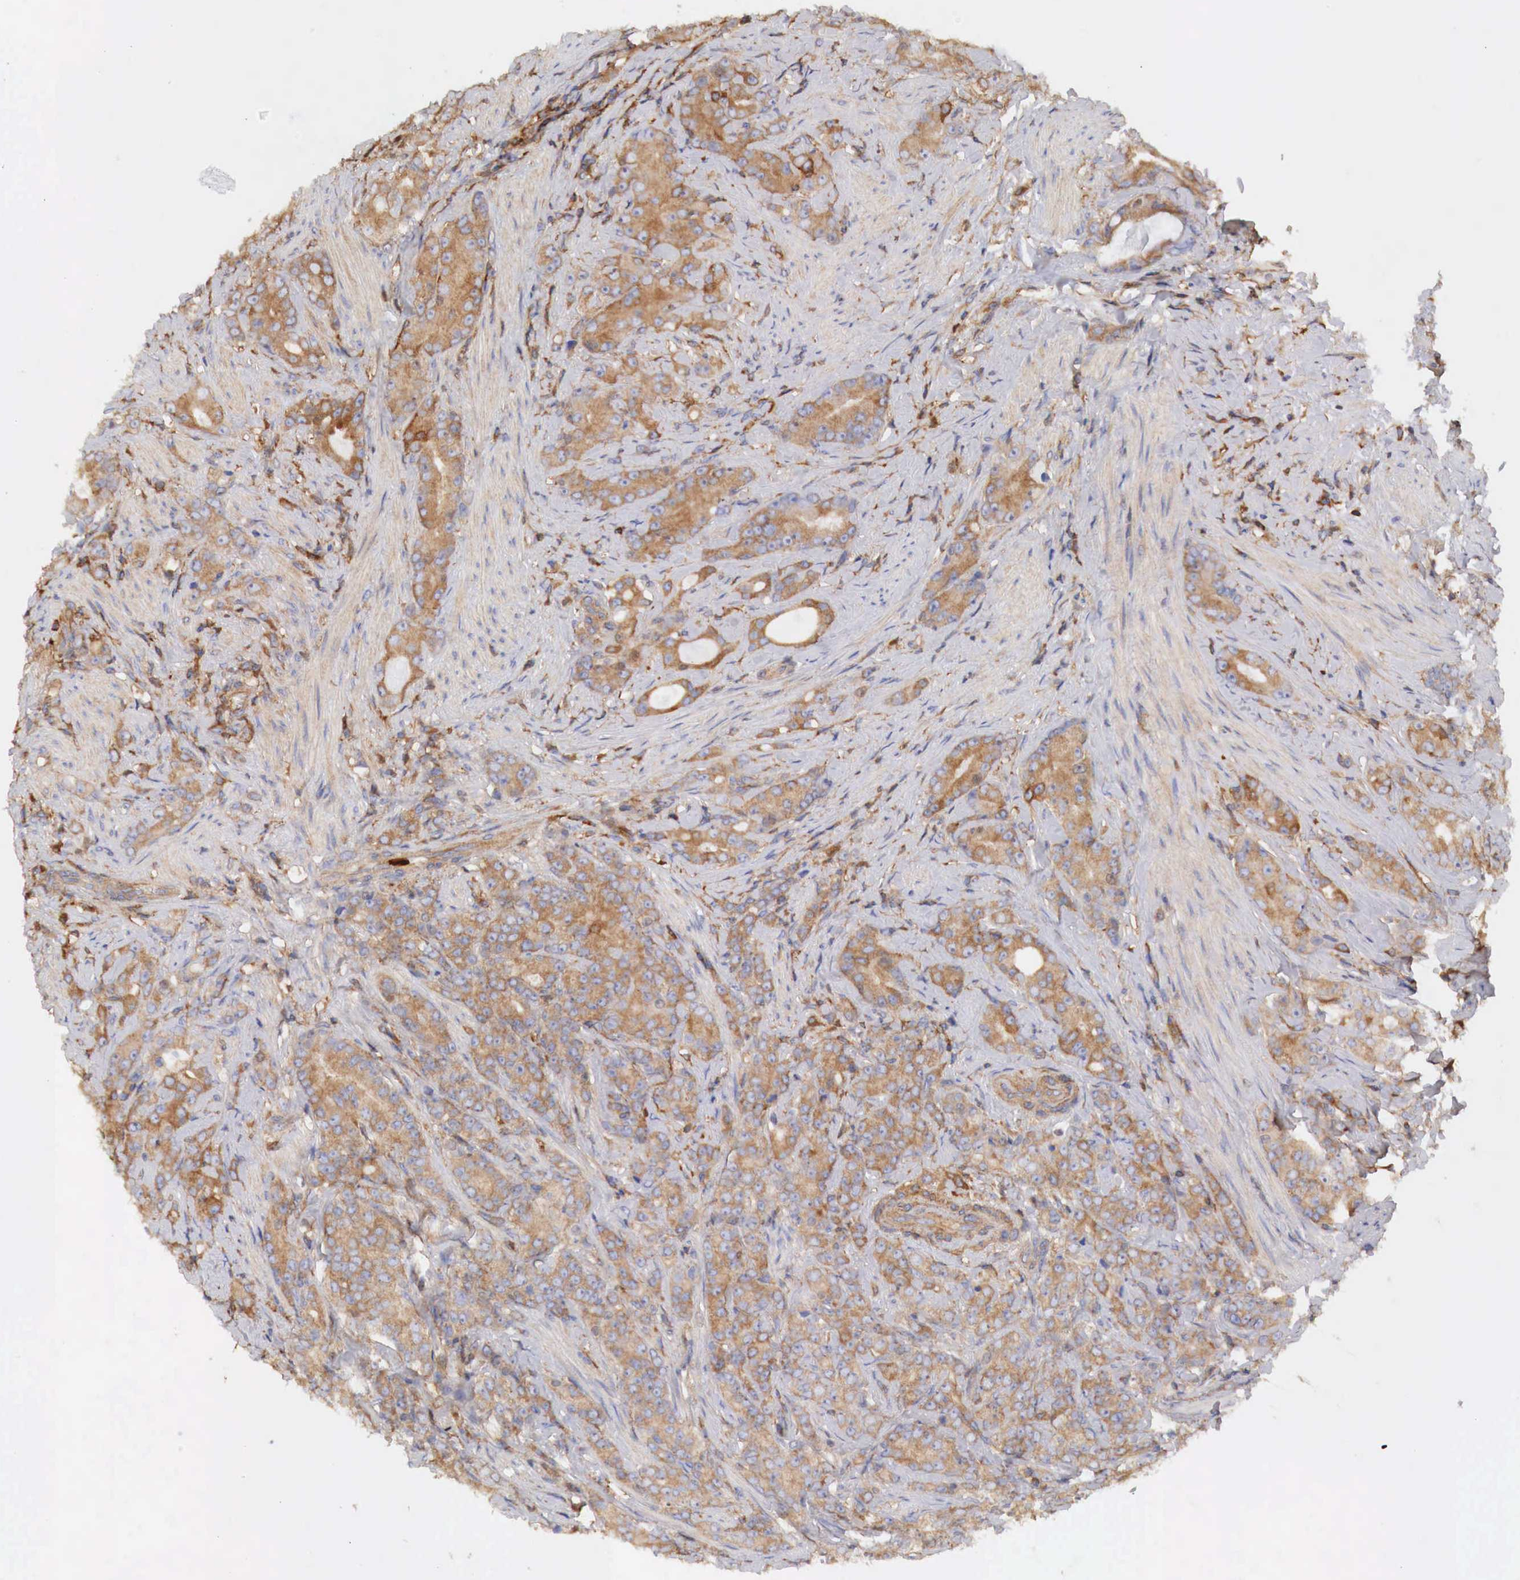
{"staining": {"intensity": "moderate", "quantity": ">75%", "location": "cytoplasmic/membranous"}, "tissue": "prostate cancer", "cell_type": "Tumor cells", "image_type": "cancer", "snomed": [{"axis": "morphology", "description": "Adenocarcinoma, Medium grade"}, {"axis": "topography", "description": "Prostate"}], "caption": "Tumor cells display medium levels of moderate cytoplasmic/membranous expression in about >75% of cells in prostate cancer. The staining is performed using DAB (3,3'-diaminobenzidine) brown chromogen to label protein expression. The nuclei are counter-stained blue using hematoxylin.", "gene": "G6PD", "patient": {"sex": "male", "age": 59}}